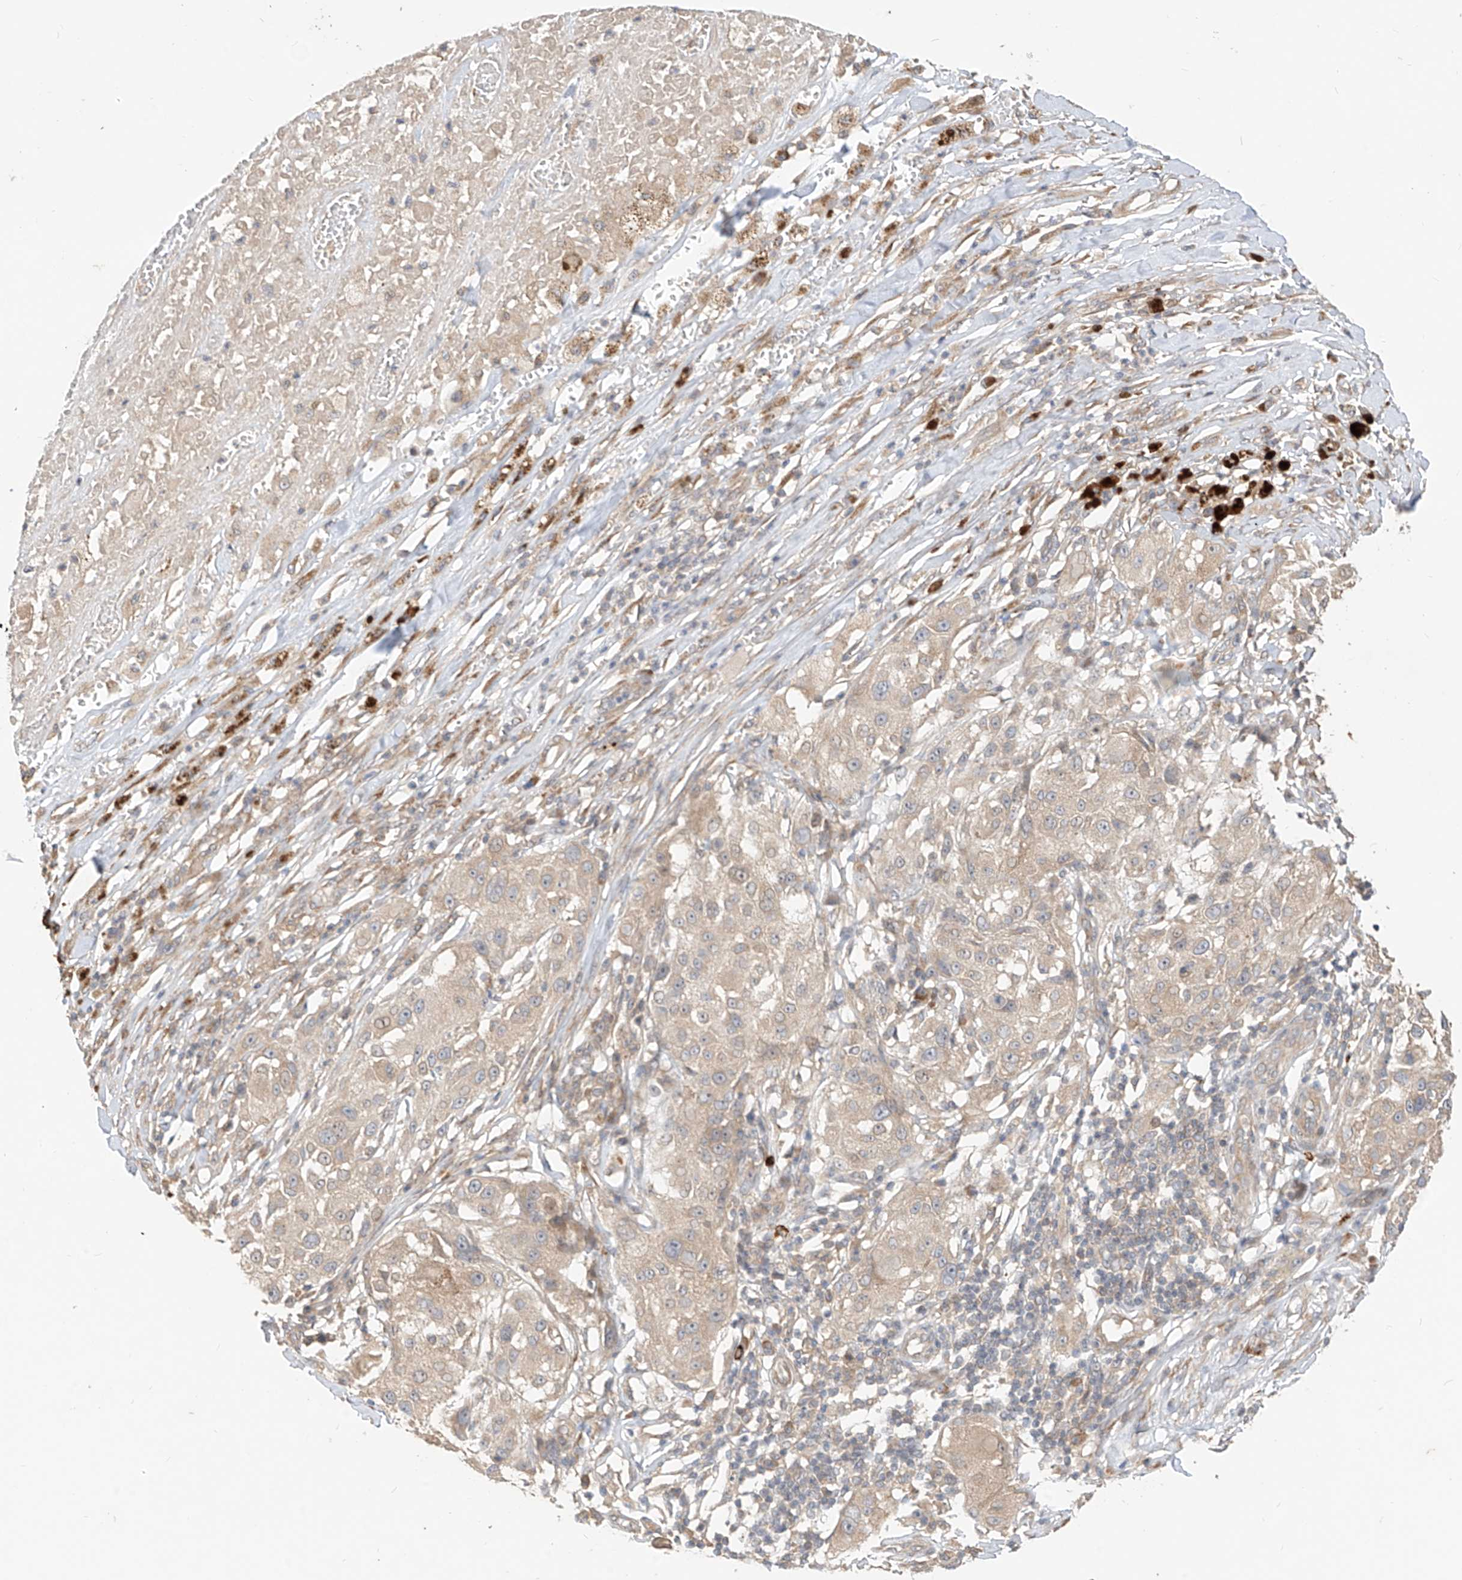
{"staining": {"intensity": "weak", "quantity": "<25%", "location": "cytoplasmic/membranous"}, "tissue": "melanoma", "cell_type": "Tumor cells", "image_type": "cancer", "snomed": [{"axis": "morphology", "description": "Necrosis, NOS"}, {"axis": "morphology", "description": "Malignant melanoma, NOS"}, {"axis": "topography", "description": "Skin"}], "caption": "Immunohistochemistry (IHC) of melanoma demonstrates no positivity in tumor cells.", "gene": "MTUS2", "patient": {"sex": "female", "age": 87}}